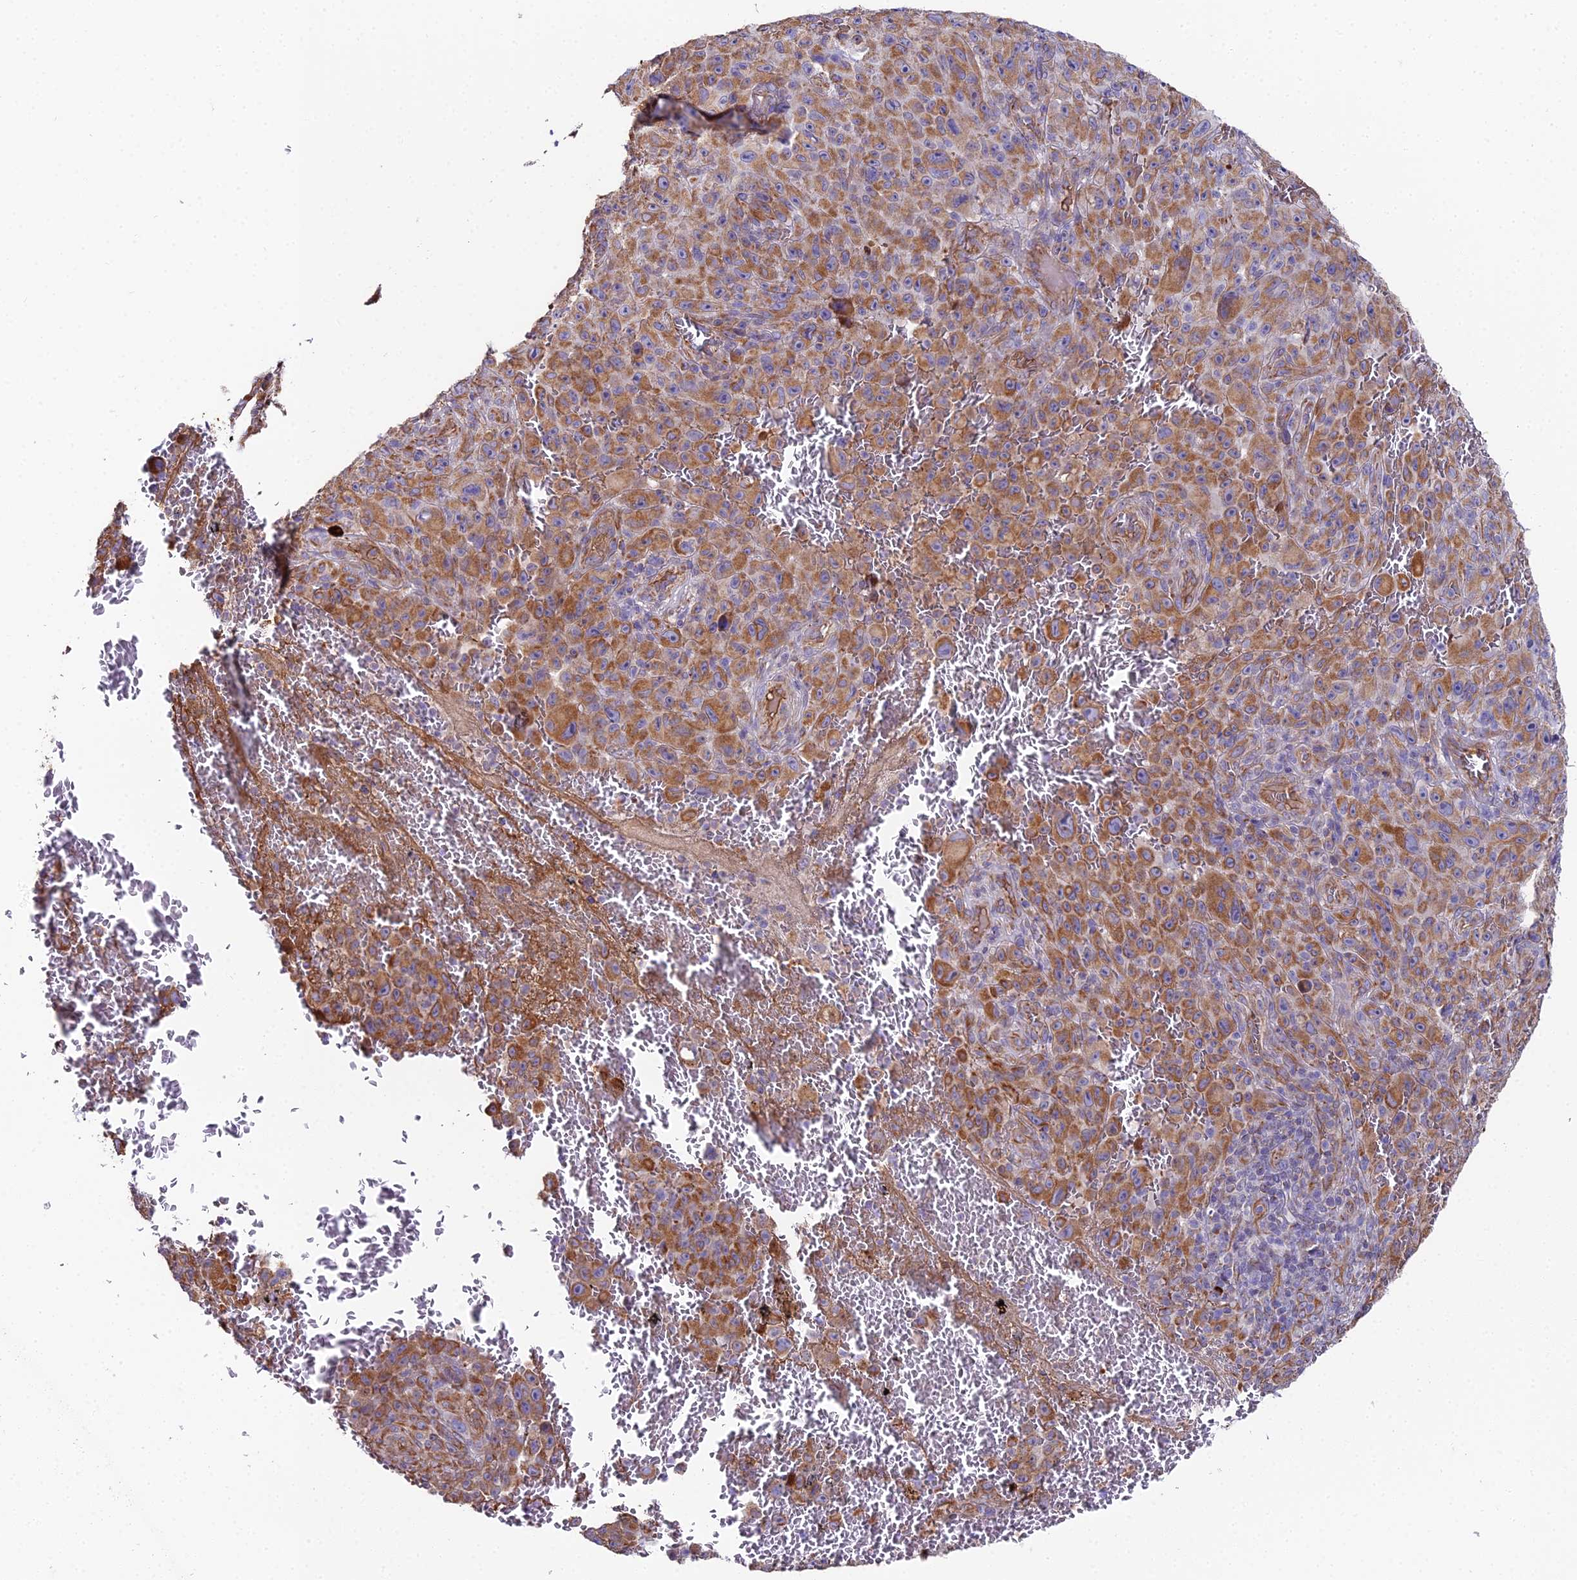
{"staining": {"intensity": "moderate", "quantity": ">75%", "location": "cytoplasmic/membranous"}, "tissue": "melanoma", "cell_type": "Tumor cells", "image_type": "cancer", "snomed": [{"axis": "morphology", "description": "Malignant melanoma, NOS"}, {"axis": "topography", "description": "Skin"}], "caption": "The image shows immunohistochemical staining of malignant melanoma. There is moderate cytoplasmic/membranous expression is present in approximately >75% of tumor cells.", "gene": "BEX4", "patient": {"sex": "female", "age": 82}}